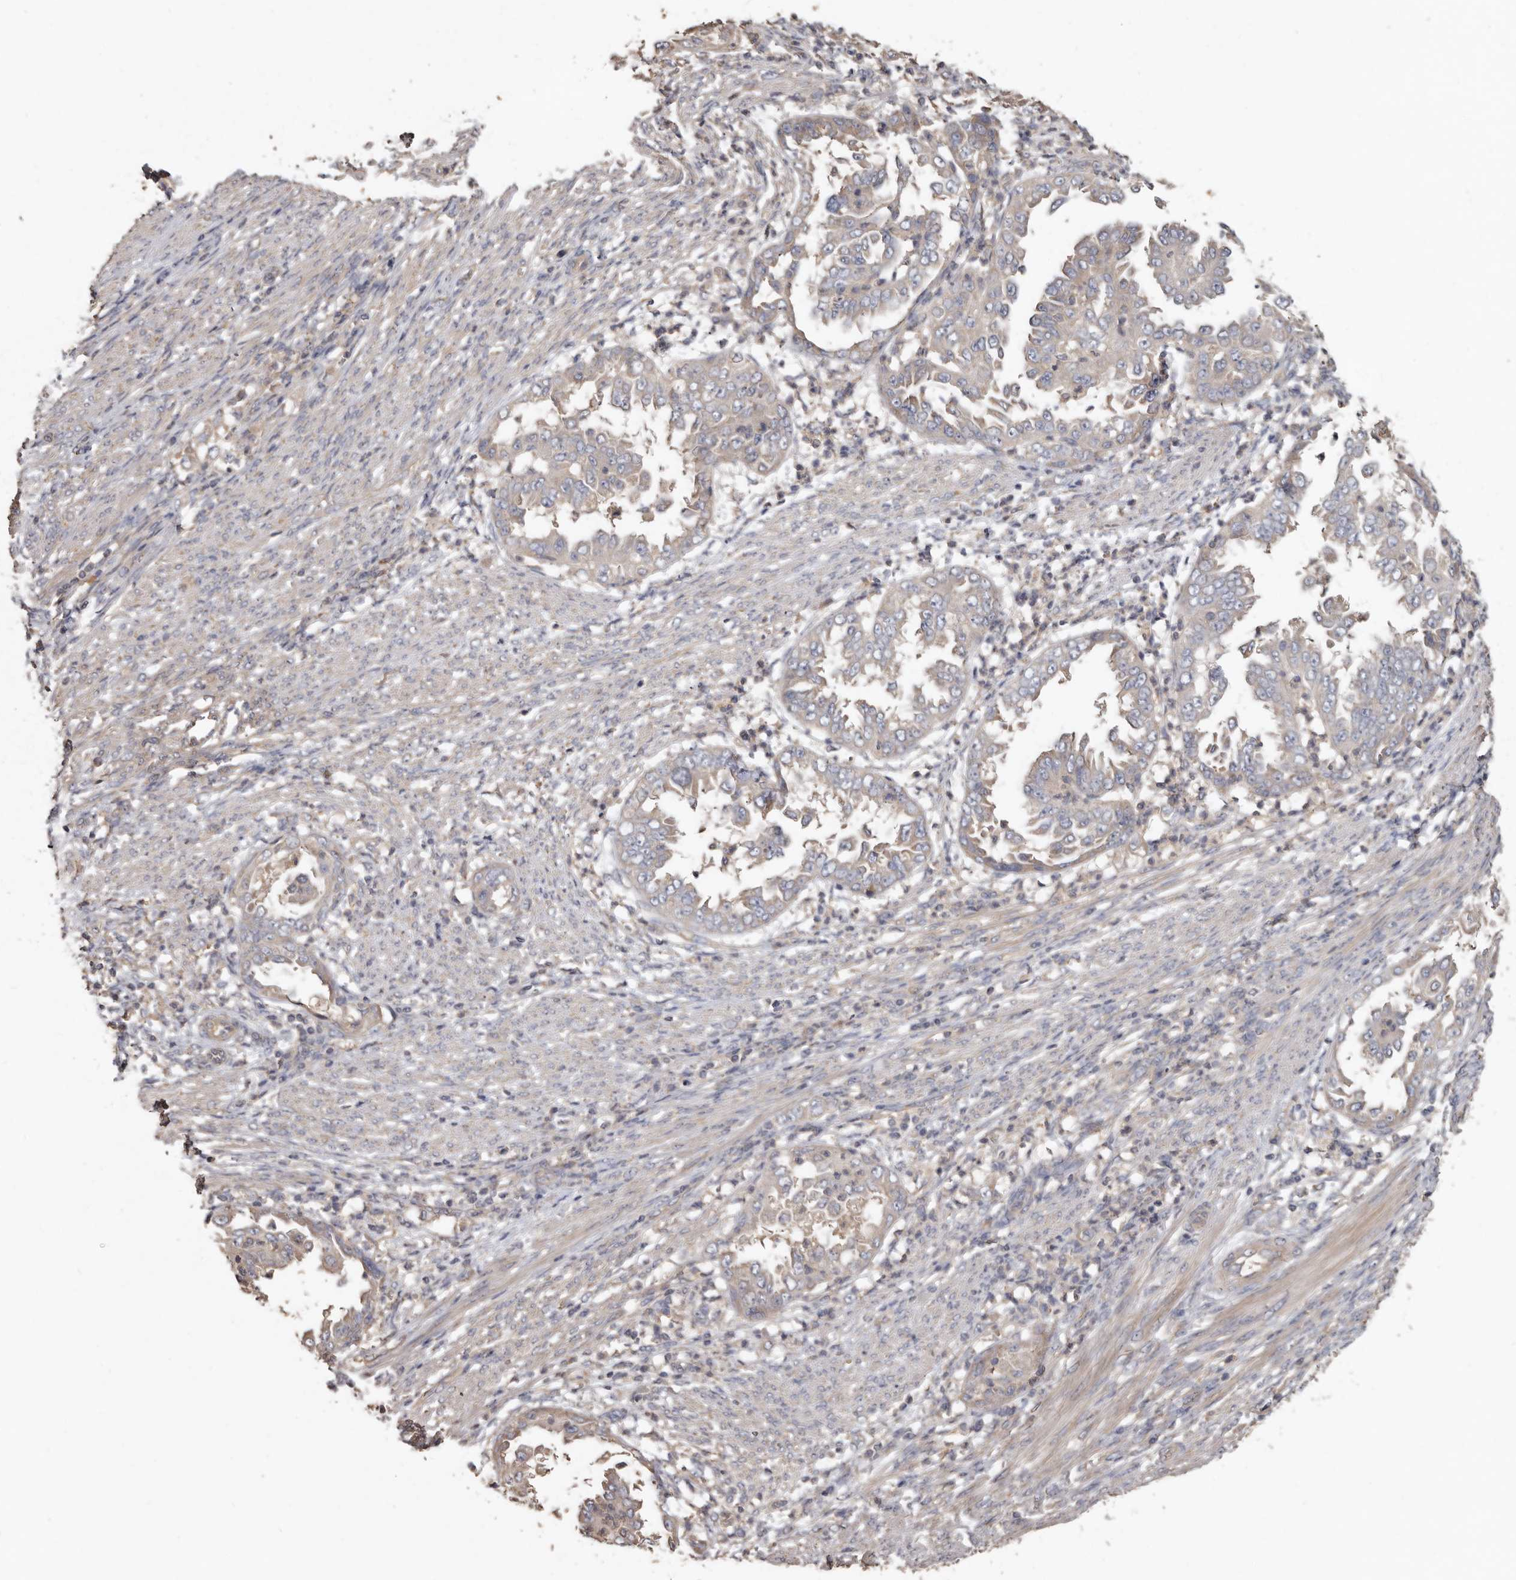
{"staining": {"intensity": "weak", "quantity": "<25%", "location": "cytoplasmic/membranous"}, "tissue": "endometrial cancer", "cell_type": "Tumor cells", "image_type": "cancer", "snomed": [{"axis": "morphology", "description": "Adenocarcinoma, NOS"}, {"axis": "topography", "description": "Endometrium"}], "caption": "Tumor cells are negative for brown protein staining in endometrial cancer (adenocarcinoma).", "gene": "FLCN", "patient": {"sex": "female", "age": 85}}